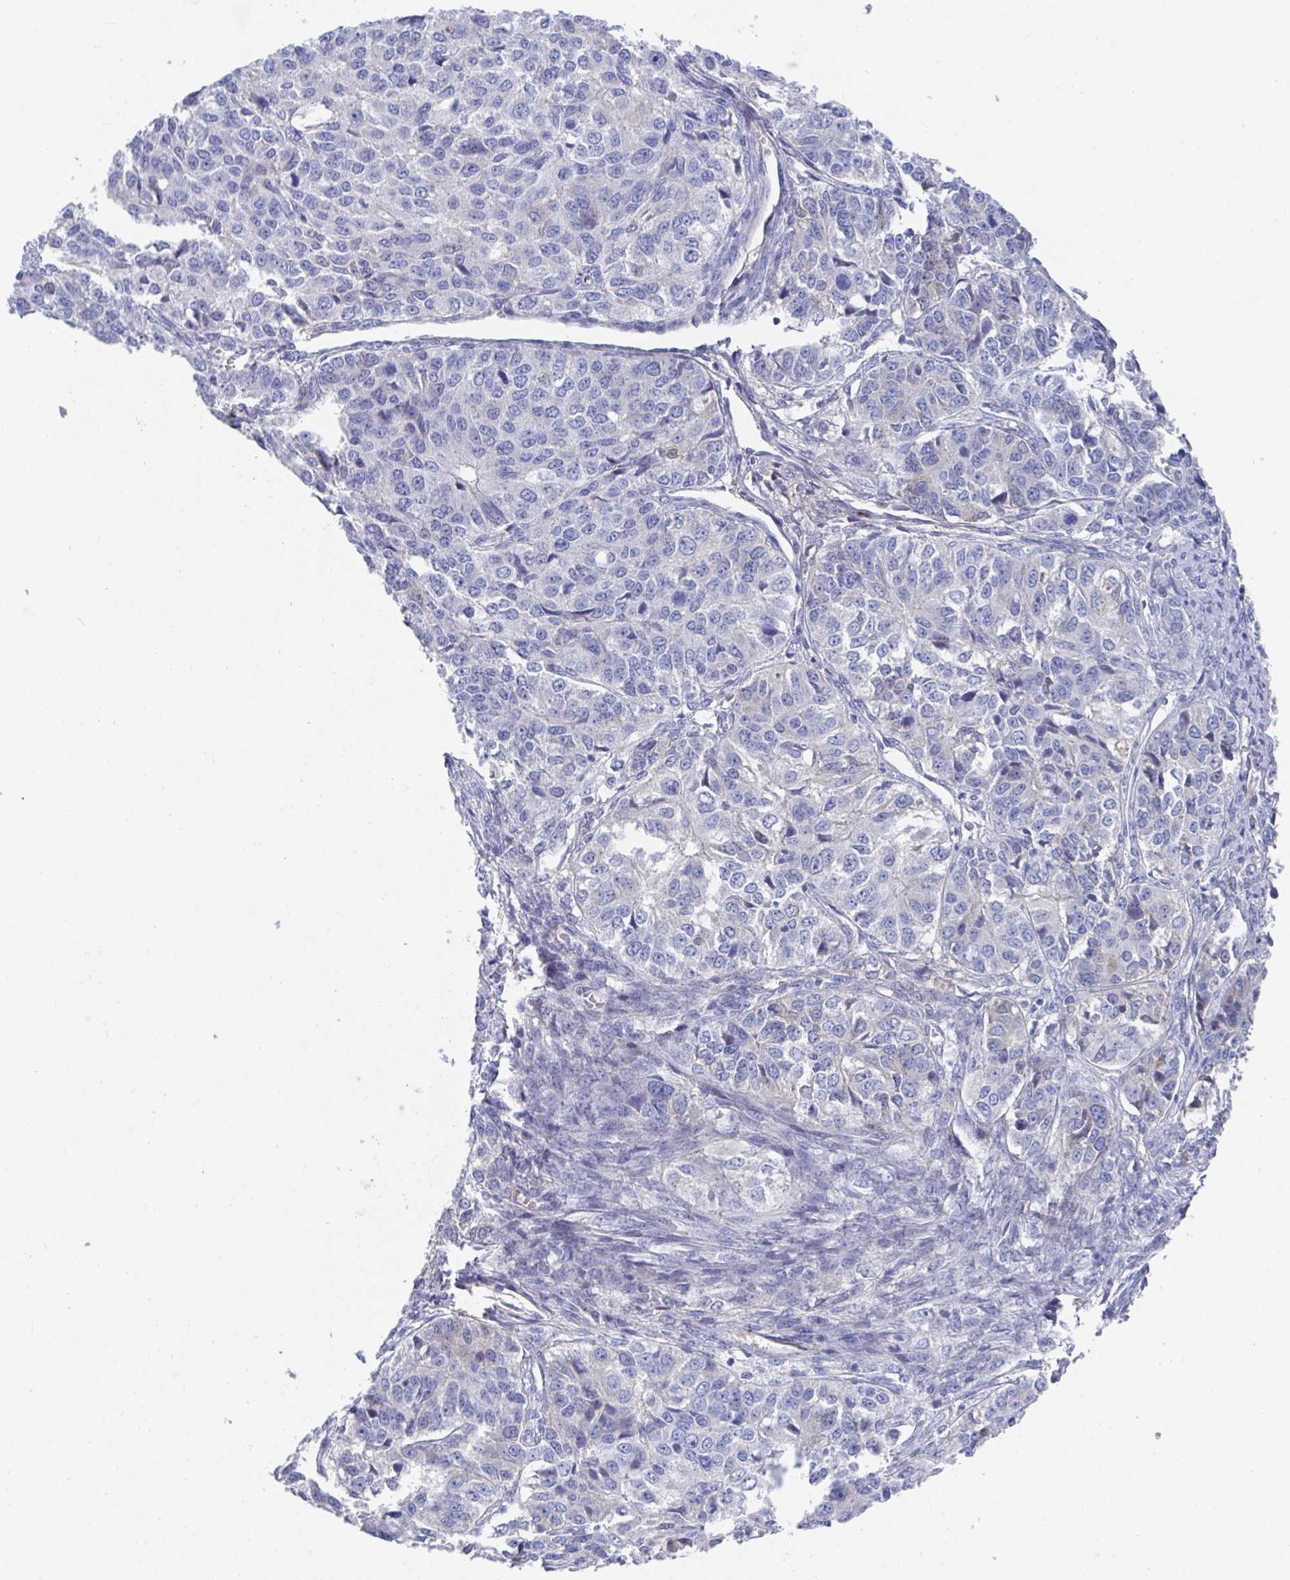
{"staining": {"intensity": "weak", "quantity": "<25%", "location": "cytoplasmic/membranous"}, "tissue": "ovarian cancer", "cell_type": "Tumor cells", "image_type": "cancer", "snomed": [{"axis": "morphology", "description": "Carcinoma, endometroid"}, {"axis": "topography", "description": "Ovary"}], "caption": "Immunohistochemistry image of human ovarian cancer (endometroid carcinoma) stained for a protein (brown), which exhibits no positivity in tumor cells.", "gene": "TNFAIP6", "patient": {"sex": "female", "age": 51}}